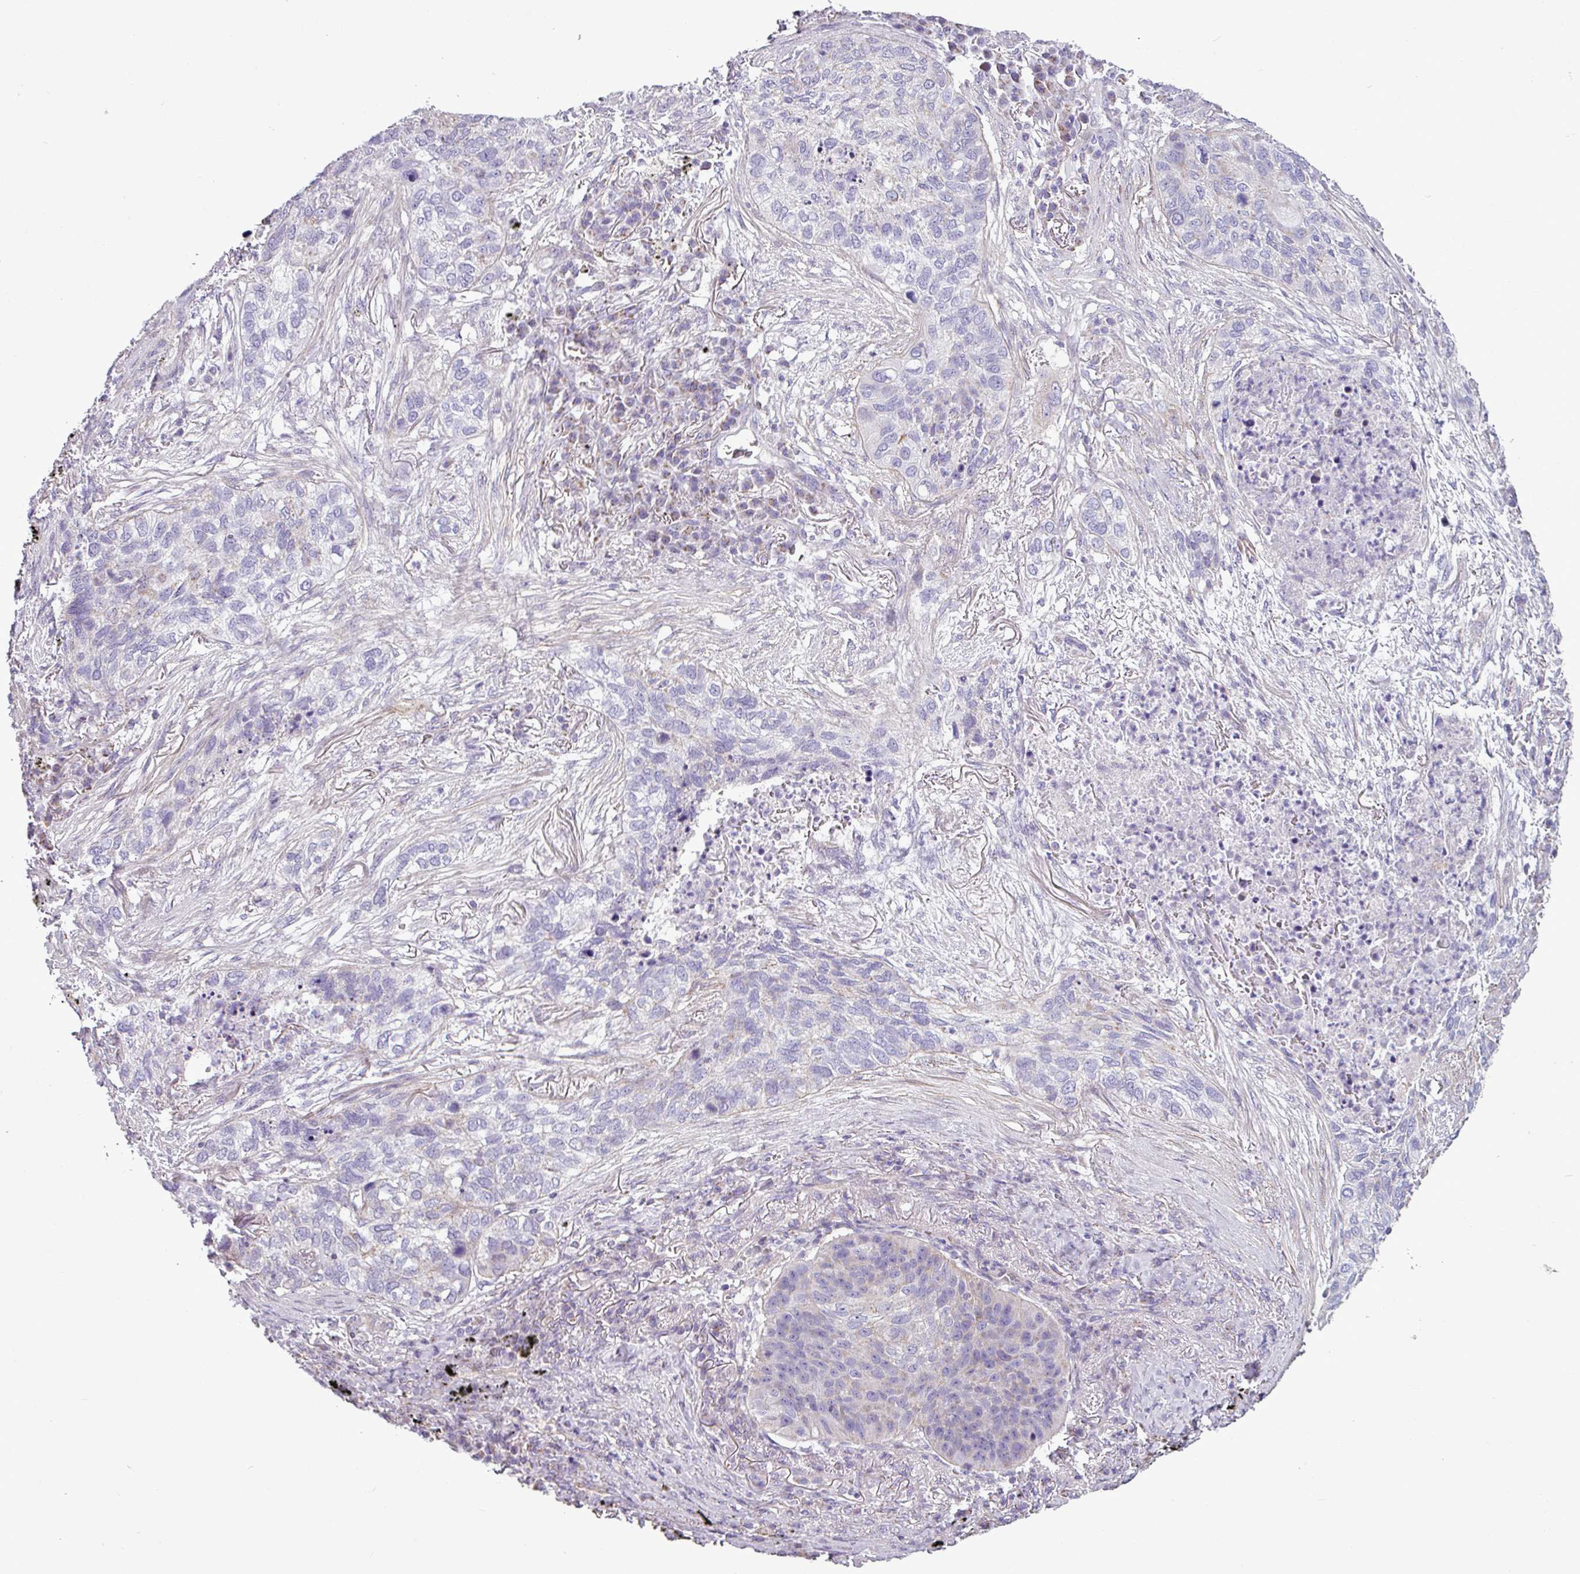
{"staining": {"intensity": "negative", "quantity": "none", "location": "none"}, "tissue": "lung cancer", "cell_type": "Tumor cells", "image_type": "cancer", "snomed": [{"axis": "morphology", "description": "Squamous cell carcinoma, NOS"}, {"axis": "topography", "description": "Lung"}], "caption": "DAB (3,3'-diaminobenzidine) immunohistochemical staining of lung squamous cell carcinoma exhibits no significant staining in tumor cells.", "gene": "BTN2A2", "patient": {"sex": "female", "age": 63}}